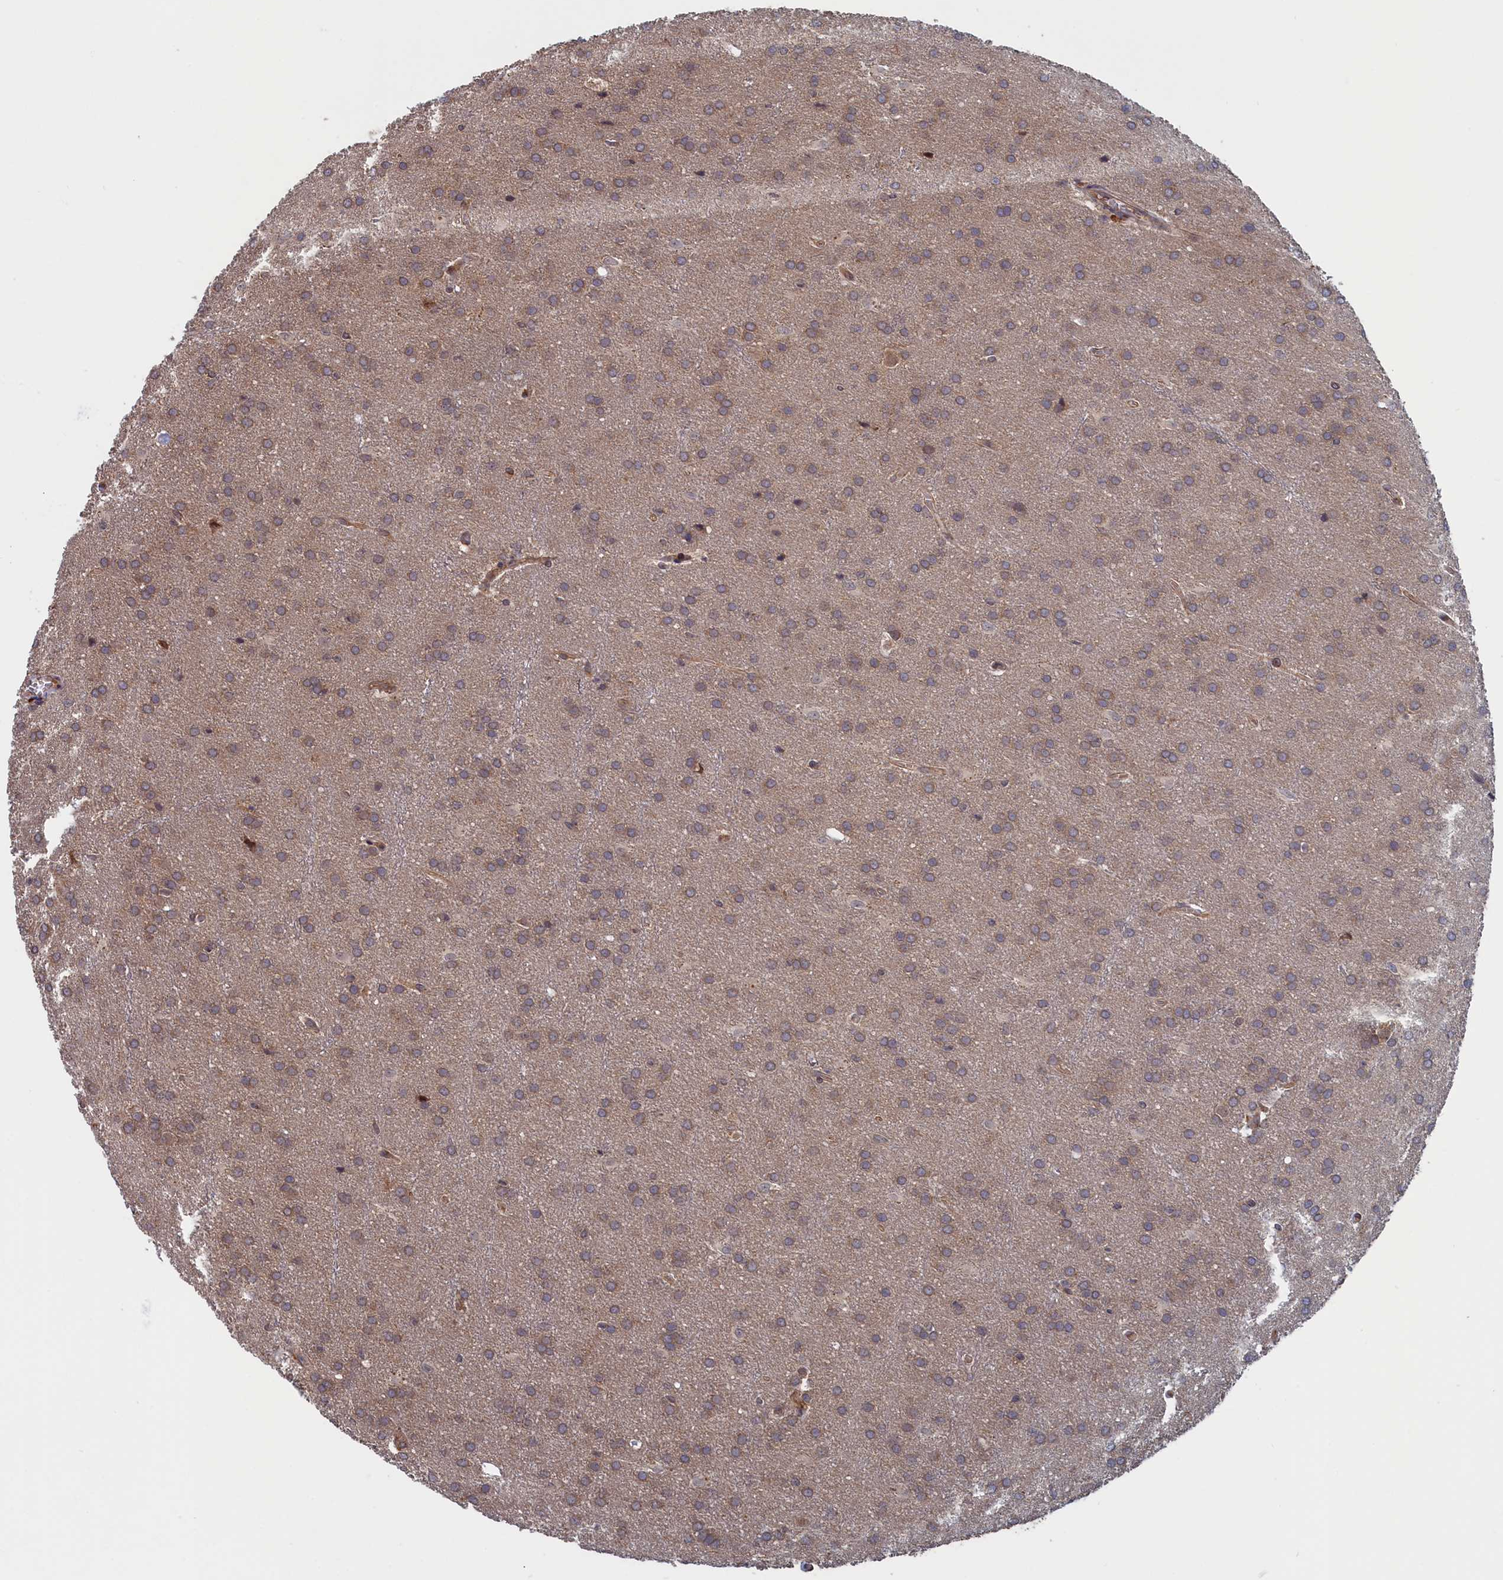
{"staining": {"intensity": "weak", "quantity": "25%-75%", "location": "cytoplasmic/membranous"}, "tissue": "glioma", "cell_type": "Tumor cells", "image_type": "cancer", "snomed": [{"axis": "morphology", "description": "Glioma, malignant, Low grade"}, {"axis": "topography", "description": "Brain"}], "caption": "A high-resolution histopathology image shows IHC staining of glioma, which reveals weak cytoplasmic/membranous expression in about 25%-75% of tumor cells.", "gene": "TRAPPC2L", "patient": {"sex": "female", "age": 32}}